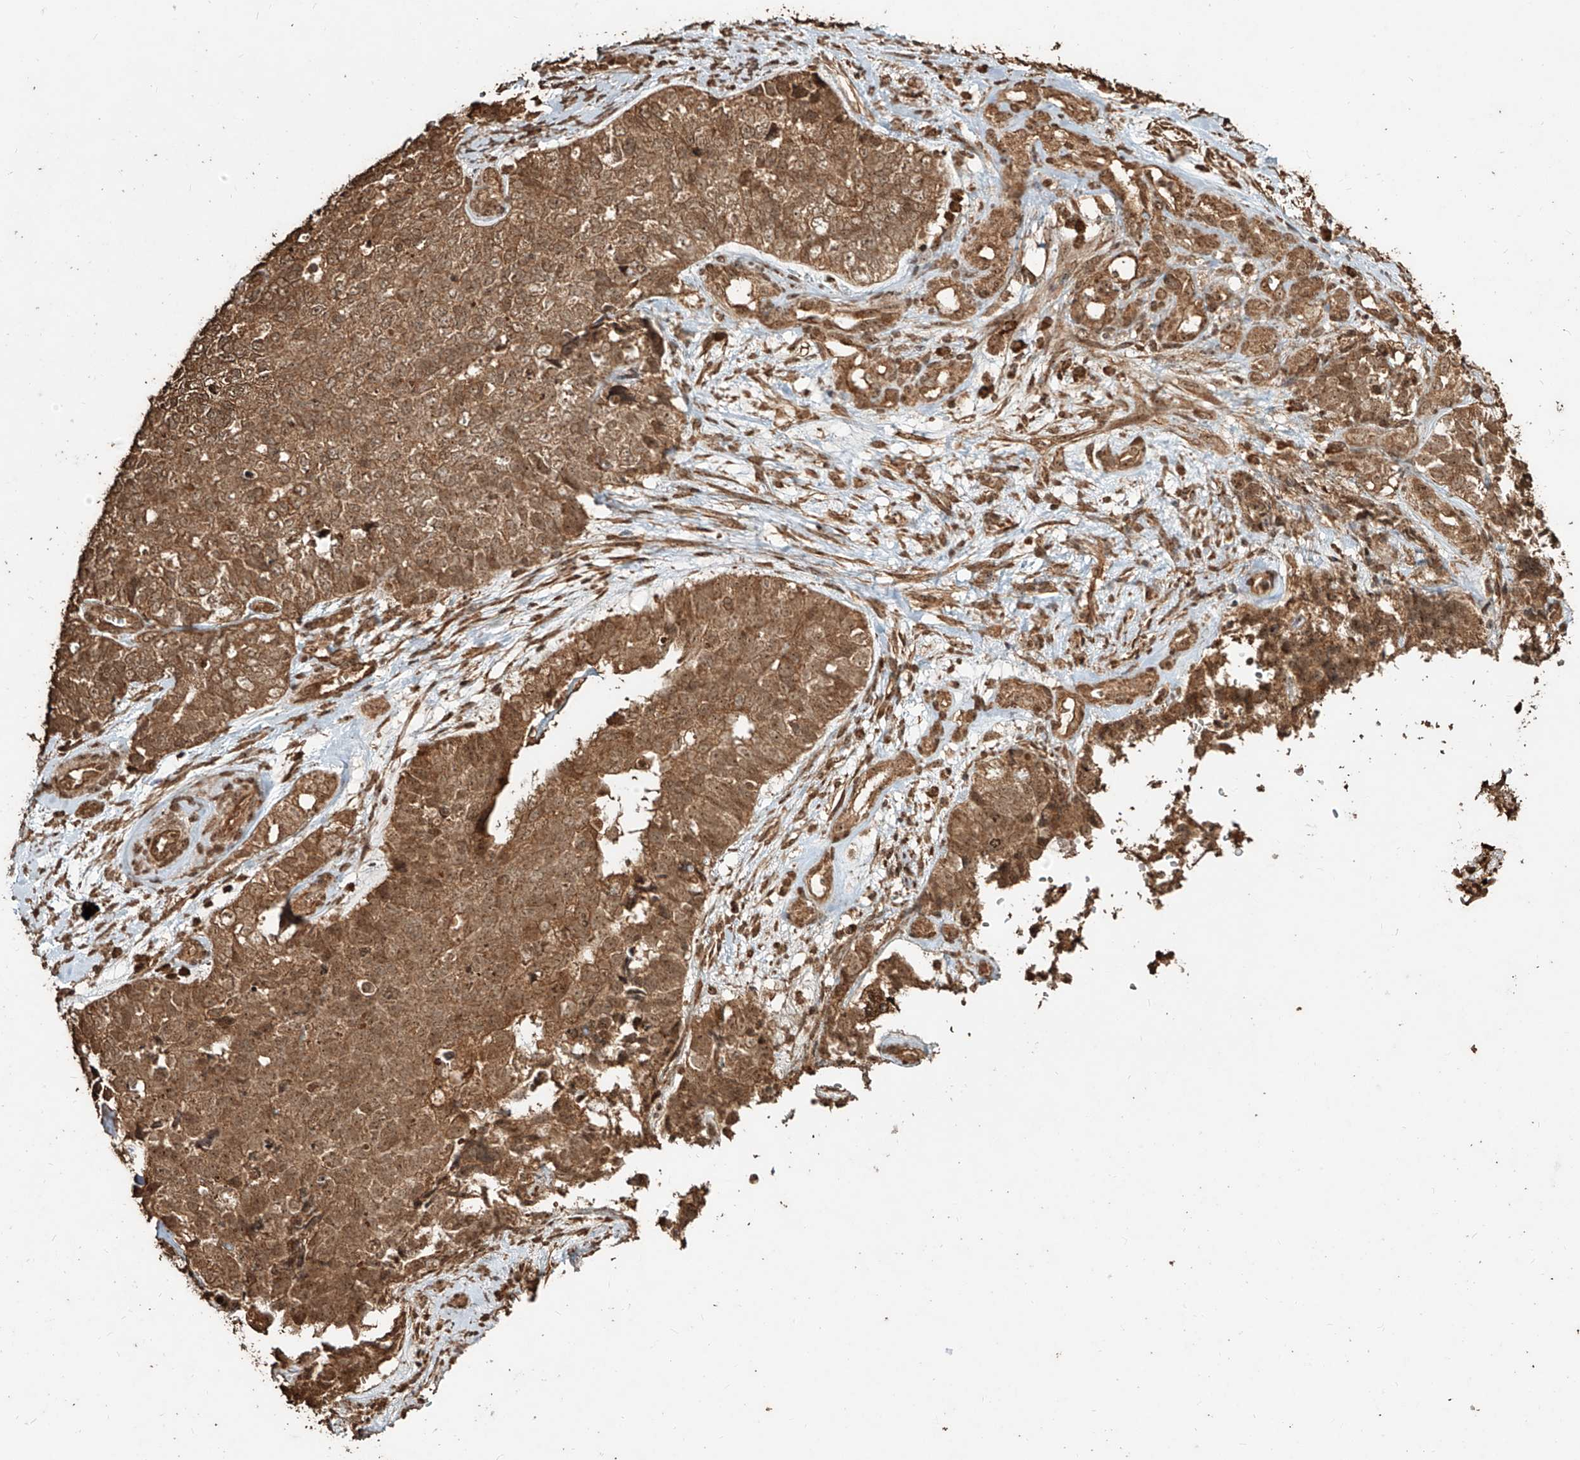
{"staining": {"intensity": "moderate", "quantity": ">75%", "location": "cytoplasmic/membranous,nuclear"}, "tissue": "cervical cancer", "cell_type": "Tumor cells", "image_type": "cancer", "snomed": [{"axis": "morphology", "description": "Squamous cell carcinoma, NOS"}, {"axis": "topography", "description": "Cervix"}], "caption": "Protein staining reveals moderate cytoplasmic/membranous and nuclear expression in about >75% of tumor cells in cervical cancer (squamous cell carcinoma).", "gene": "ZNF660", "patient": {"sex": "female", "age": 63}}